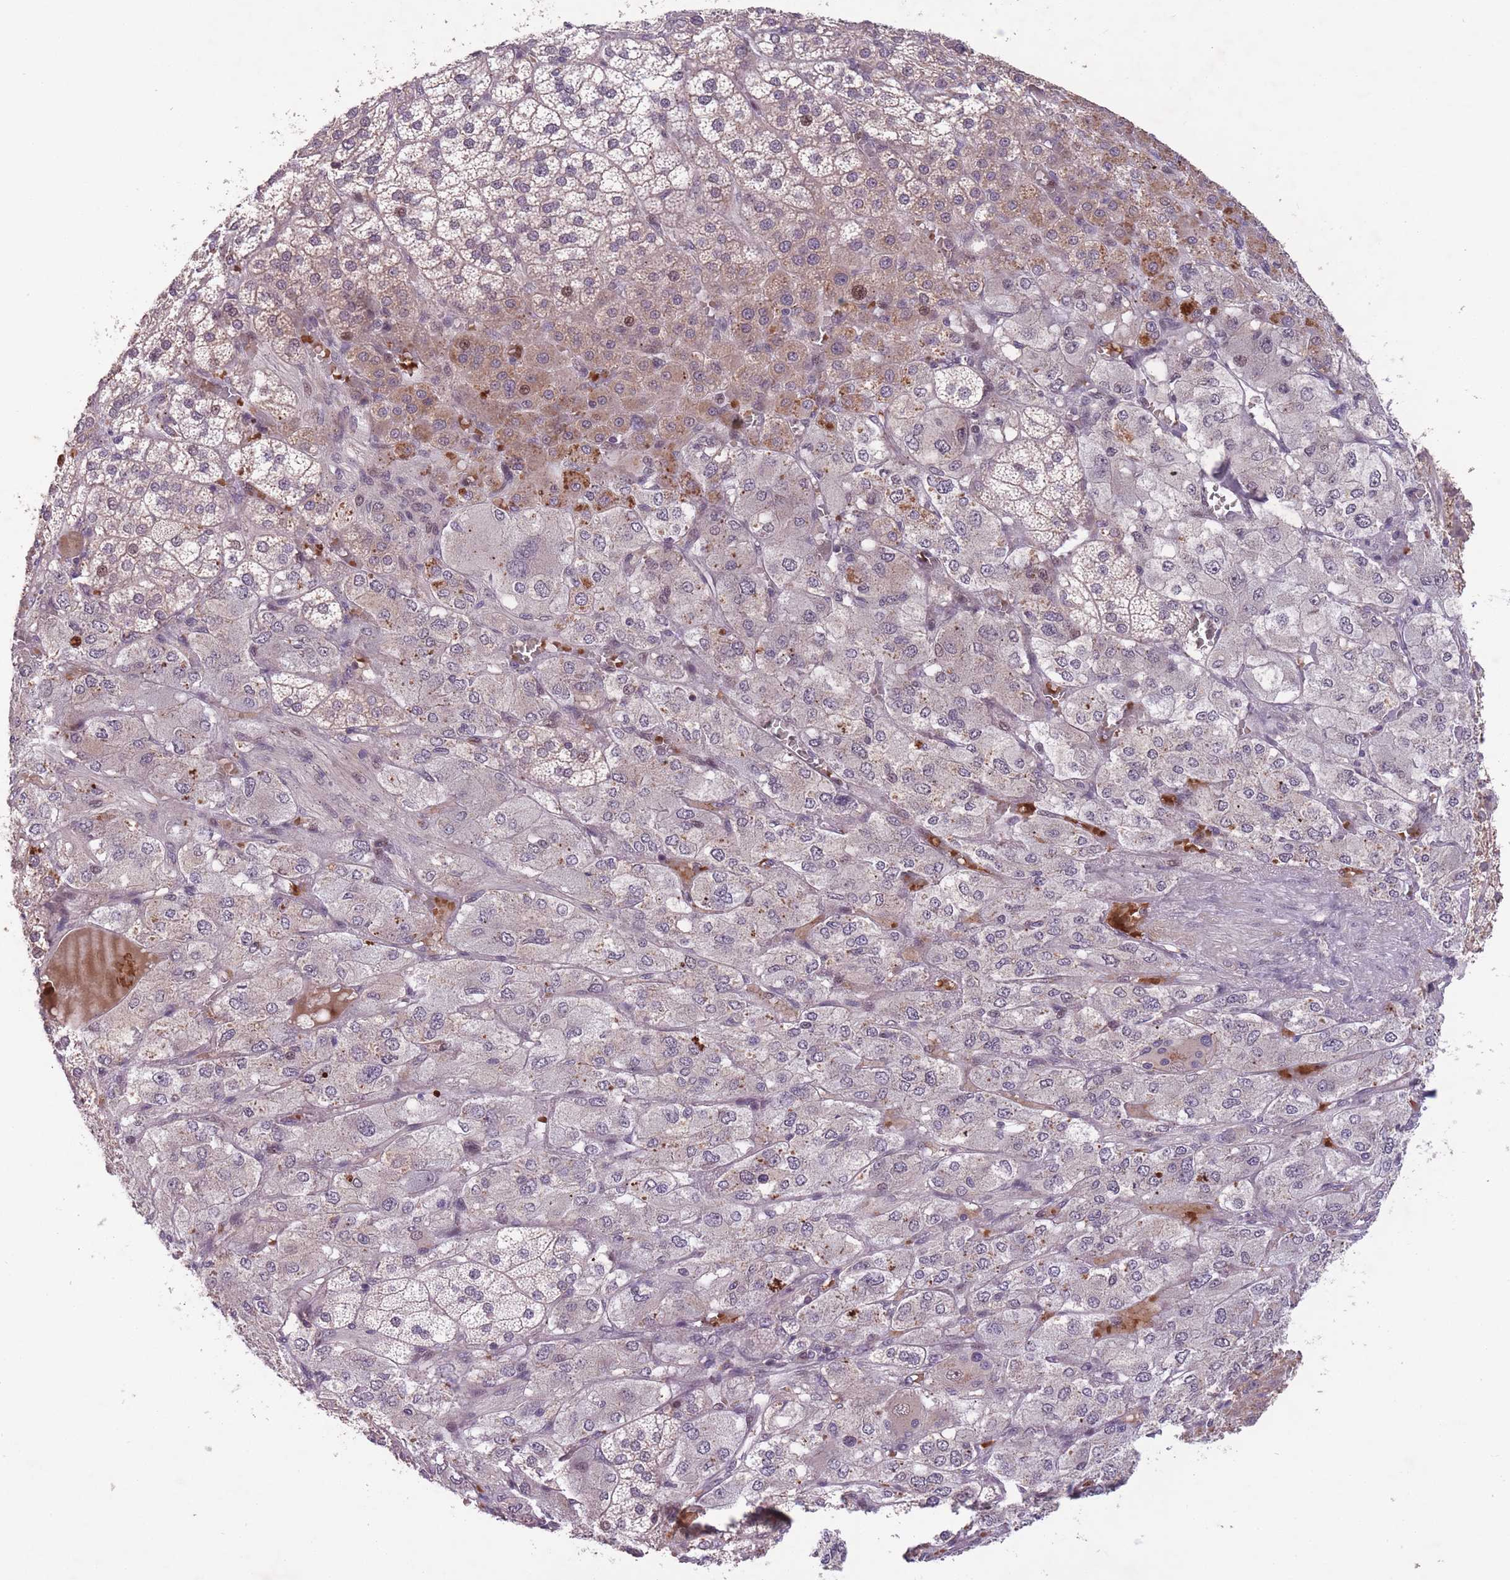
{"staining": {"intensity": "moderate", "quantity": "25%-75%", "location": "cytoplasmic/membranous,nuclear"}, "tissue": "adrenal gland", "cell_type": "Glandular cells", "image_type": "normal", "snomed": [{"axis": "morphology", "description": "Normal tissue, NOS"}, {"axis": "topography", "description": "Adrenal gland"}], "caption": "This is a photomicrograph of IHC staining of benign adrenal gland, which shows moderate positivity in the cytoplasmic/membranous,nuclear of glandular cells.", "gene": "SECTM1", "patient": {"sex": "female", "age": 60}}